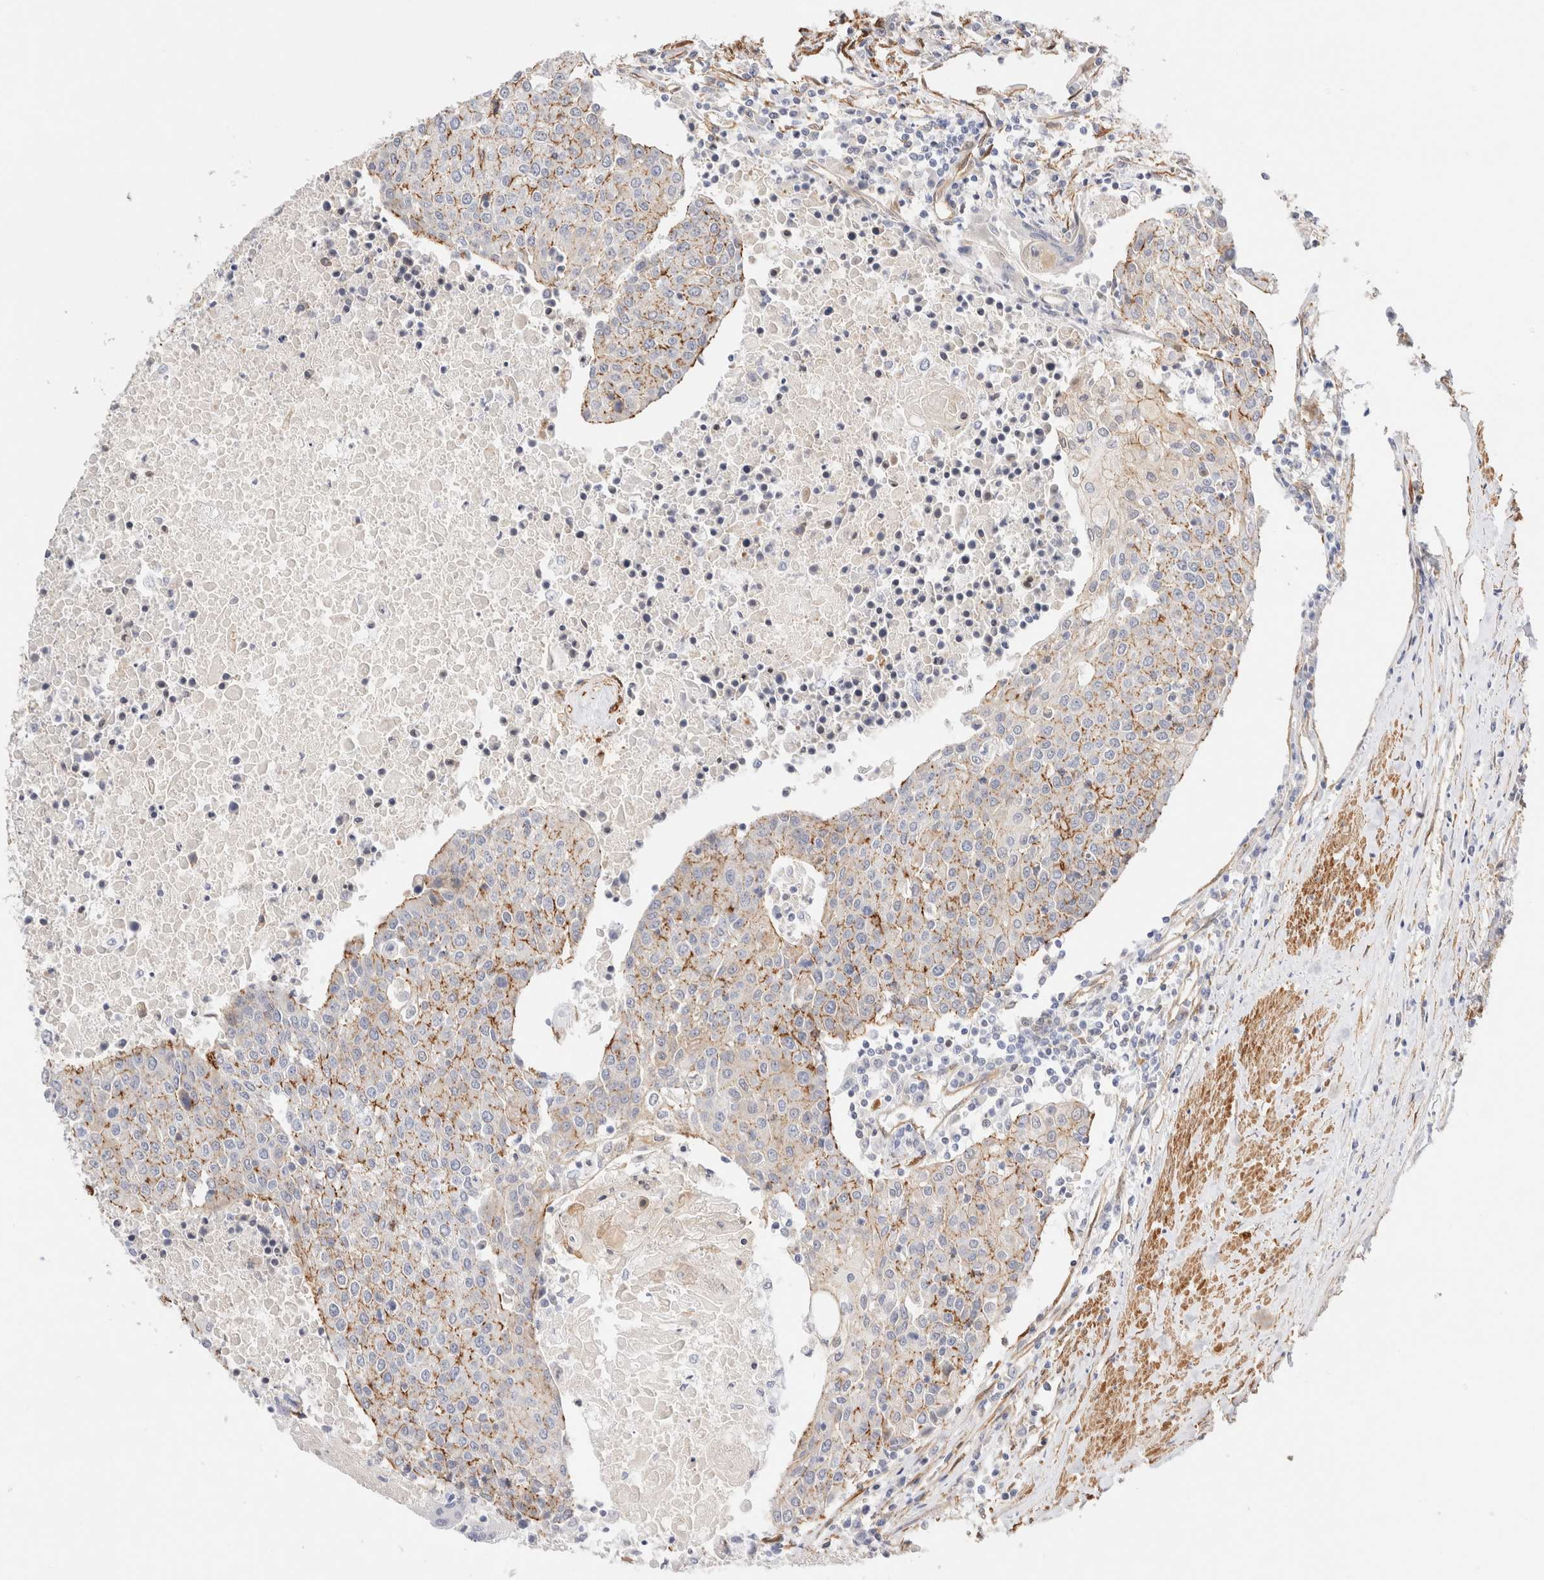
{"staining": {"intensity": "moderate", "quantity": "25%-75%", "location": "cytoplasmic/membranous"}, "tissue": "urothelial cancer", "cell_type": "Tumor cells", "image_type": "cancer", "snomed": [{"axis": "morphology", "description": "Urothelial carcinoma, High grade"}, {"axis": "topography", "description": "Urinary bladder"}], "caption": "Urothelial cancer tissue shows moderate cytoplasmic/membranous positivity in approximately 25%-75% of tumor cells Using DAB (brown) and hematoxylin (blue) stains, captured at high magnification using brightfield microscopy.", "gene": "LMCD1", "patient": {"sex": "female", "age": 85}}